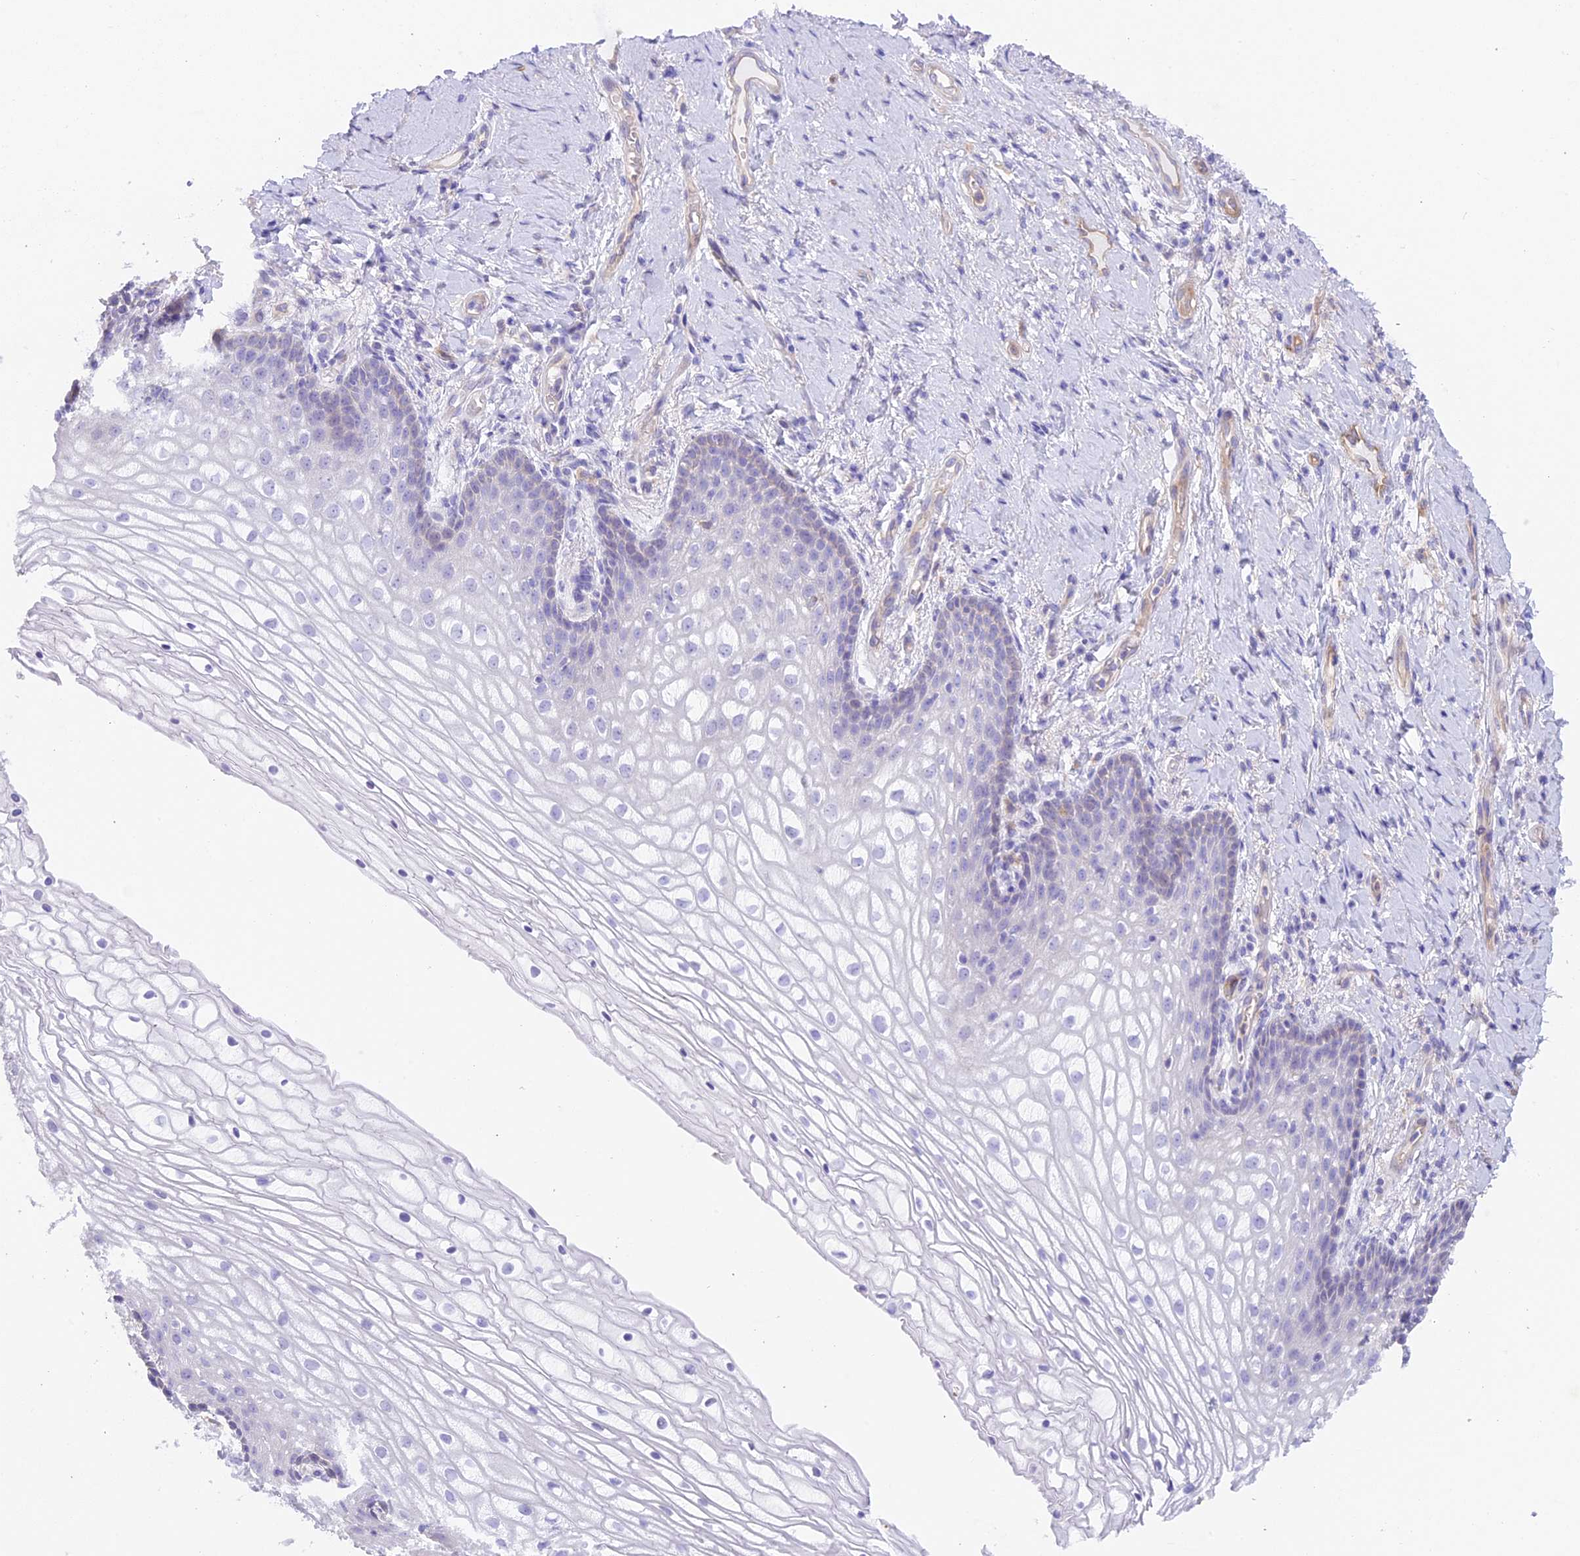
{"staining": {"intensity": "negative", "quantity": "none", "location": "none"}, "tissue": "vagina", "cell_type": "Squamous epithelial cells", "image_type": "normal", "snomed": [{"axis": "morphology", "description": "Normal tissue, NOS"}, {"axis": "topography", "description": "Vagina"}], "caption": "Immunohistochemical staining of normal human vagina reveals no significant expression in squamous epithelial cells. (Stains: DAB (3,3'-diaminobenzidine) immunohistochemistry (IHC) with hematoxylin counter stain, Microscopy: brightfield microscopy at high magnification).", "gene": "HOMER3", "patient": {"sex": "female", "age": 60}}